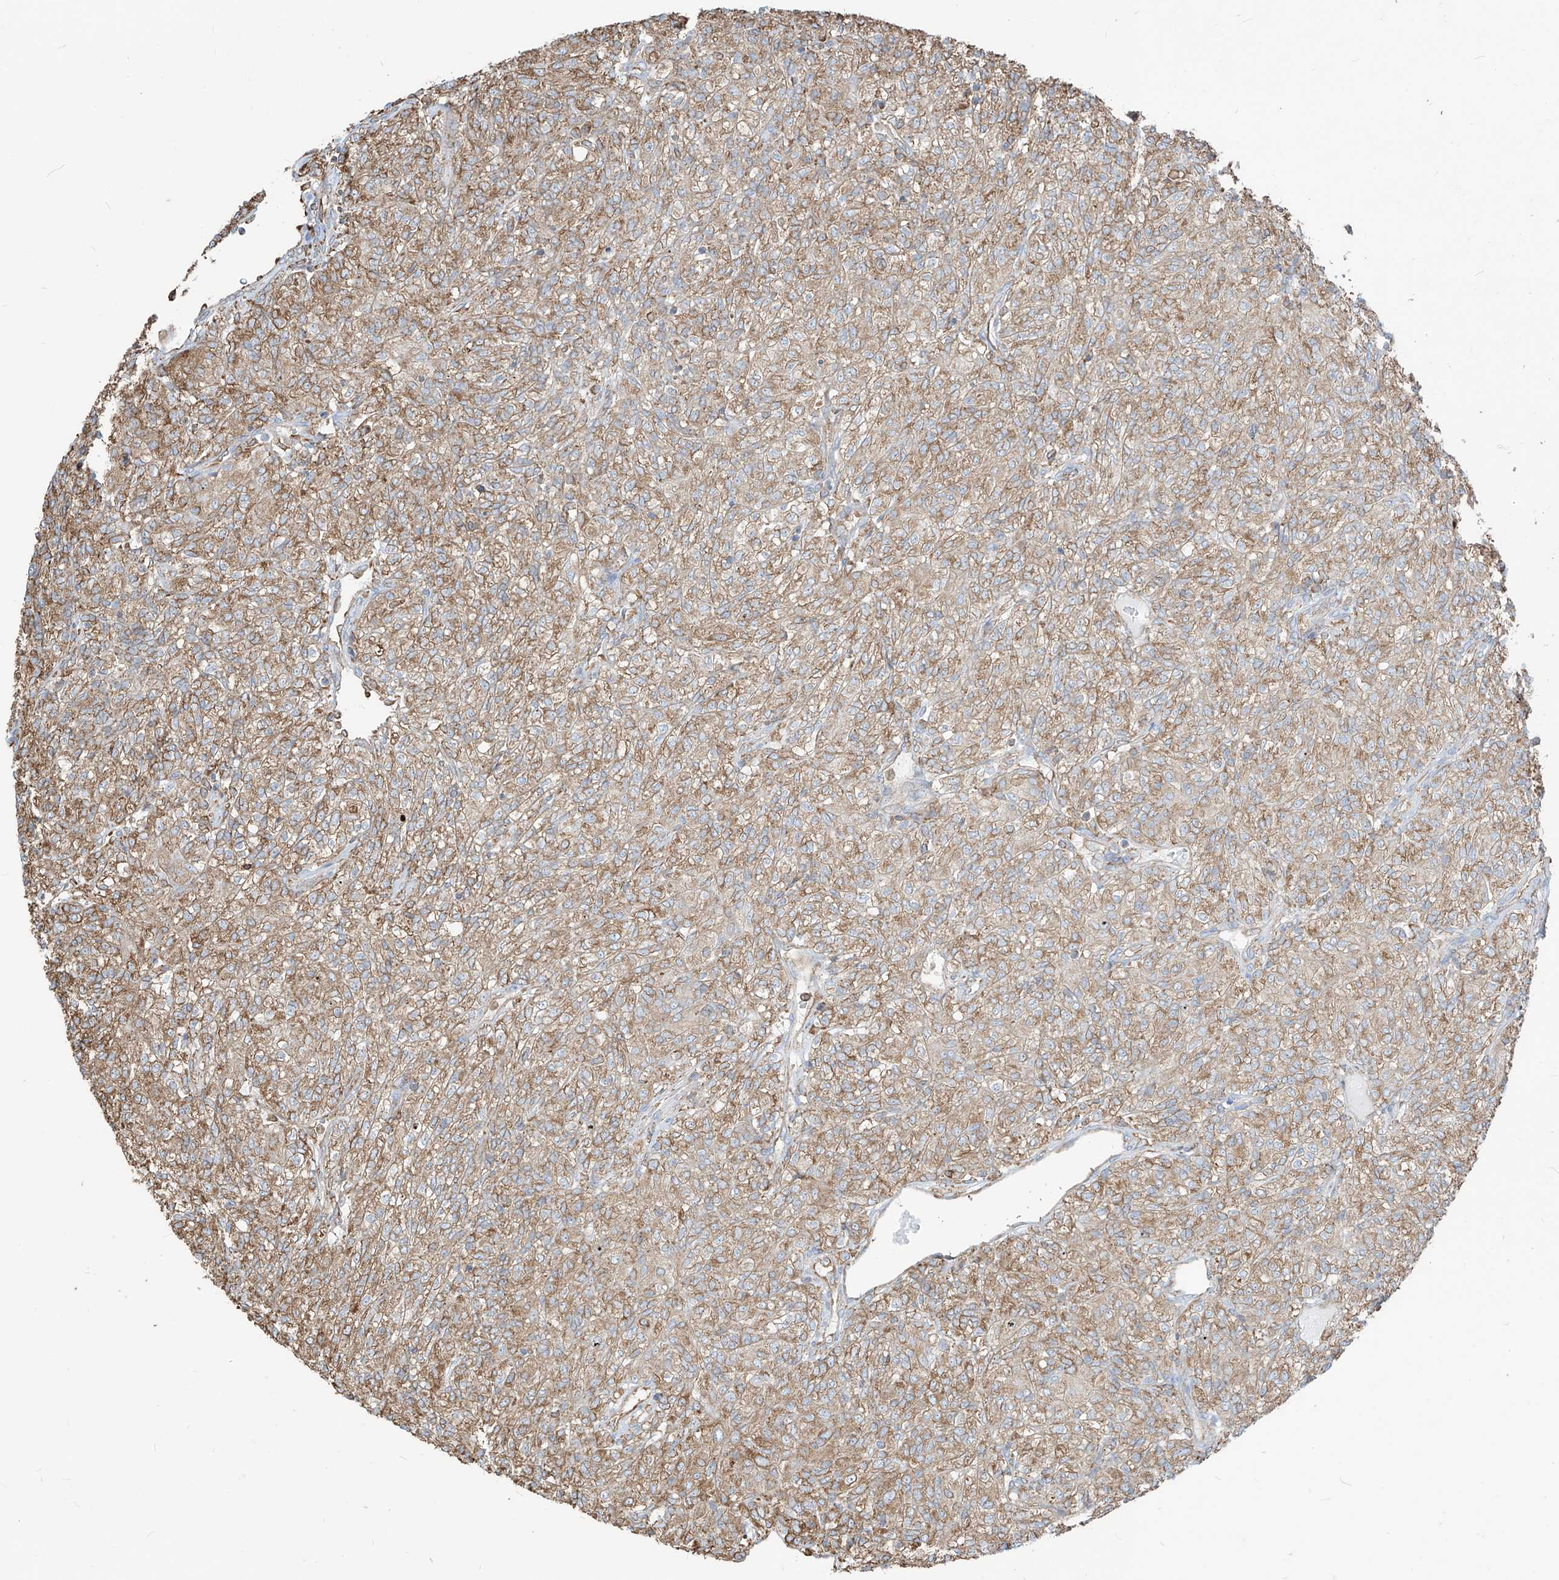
{"staining": {"intensity": "moderate", "quantity": ">75%", "location": "cytoplasmic/membranous"}, "tissue": "renal cancer", "cell_type": "Tumor cells", "image_type": "cancer", "snomed": [{"axis": "morphology", "description": "Adenocarcinoma, NOS"}, {"axis": "topography", "description": "Kidney"}], "caption": "The image shows a brown stain indicating the presence of a protein in the cytoplasmic/membranous of tumor cells in adenocarcinoma (renal). (IHC, brightfield microscopy, high magnification).", "gene": "PDIA6", "patient": {"sex": "male", "age": 77}}